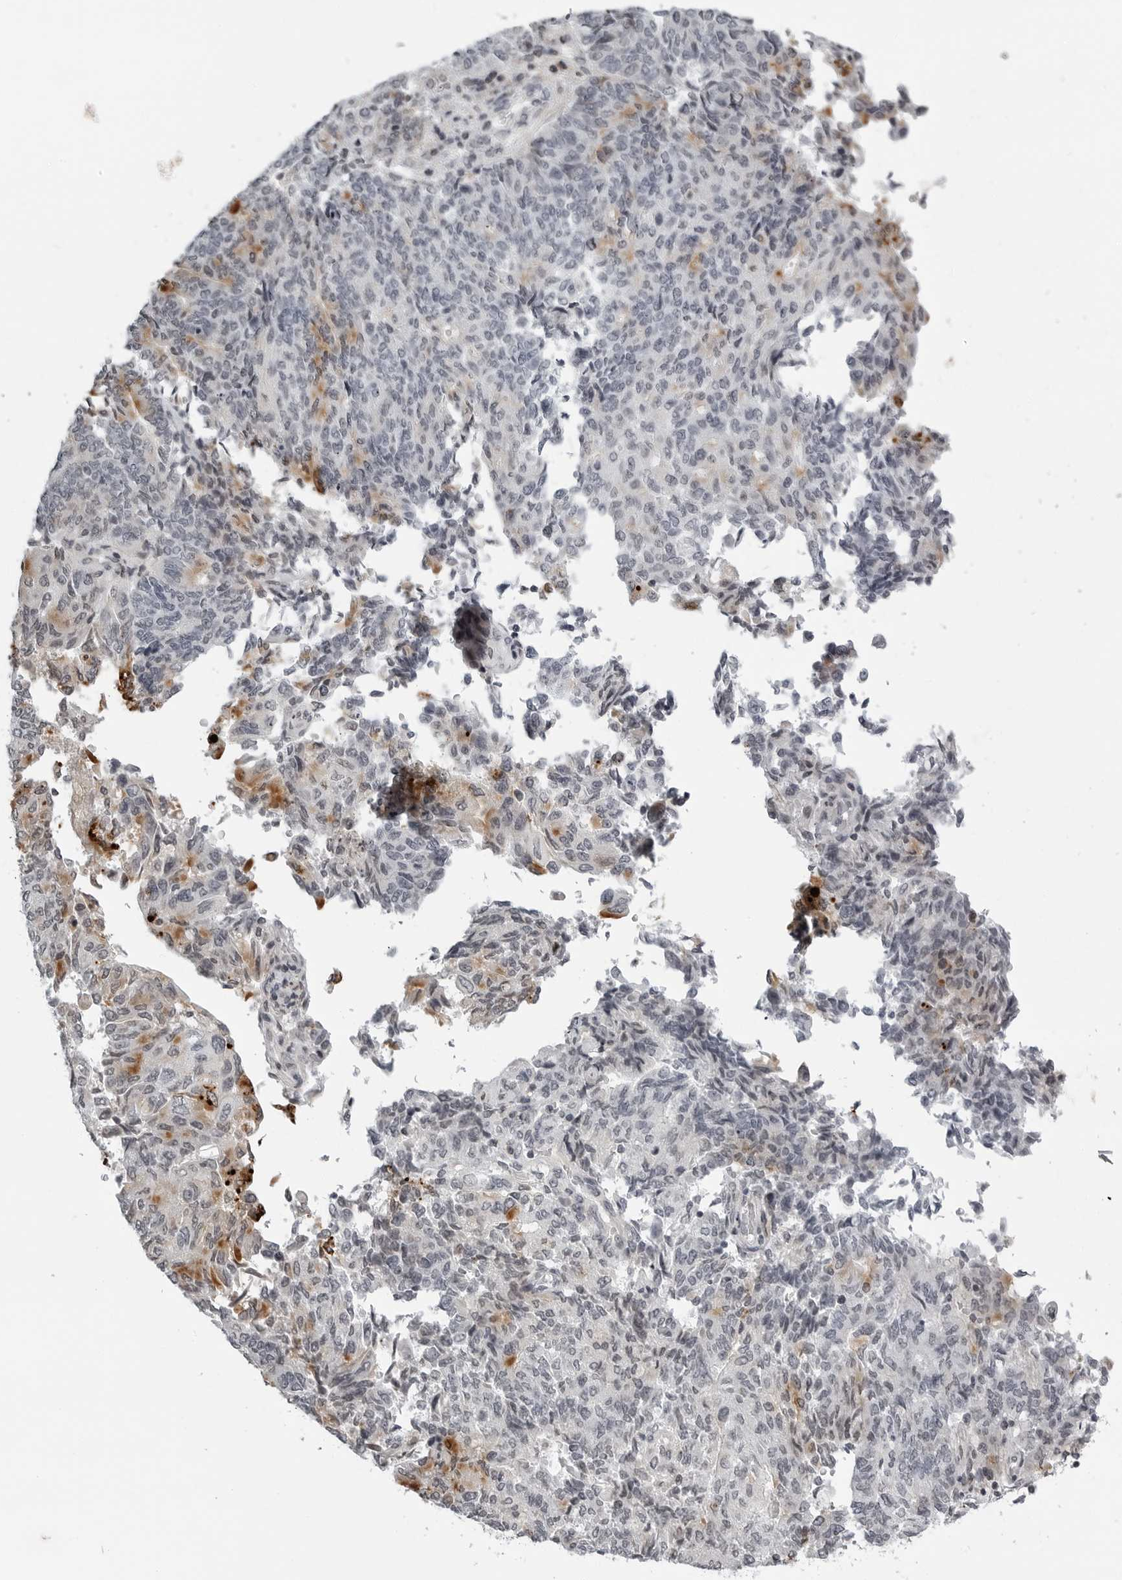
{"staining": {"intensity": "moderate", "quantity": "<25%", "location": "cytoplasmic/membranous"}, "tissue": "endometrial cancer", "cell_type": "Tumor cells", "image_type": "cancer", "snomed": [{"axis": "morphology", "description": "Adenocarcinoma, NOS"}, {"axis": "topography", "description": "Endometrium"}], "caption": "IHC (DAB (3,3'-diaminobenzidine)) staining of human endometrial cancer (adenocarcinoma) shows moderate cytoplasmic/membranous protein staining in about <25% of tumor cells. The protein is stained brown, and the nuclei are stained in blue (DAB (3,3'-diaminobenzidine) IHC with brightfield microscopy, high magnification).", "gene": "CXCR5", "patient": {"sex": "female", "age": 80}}